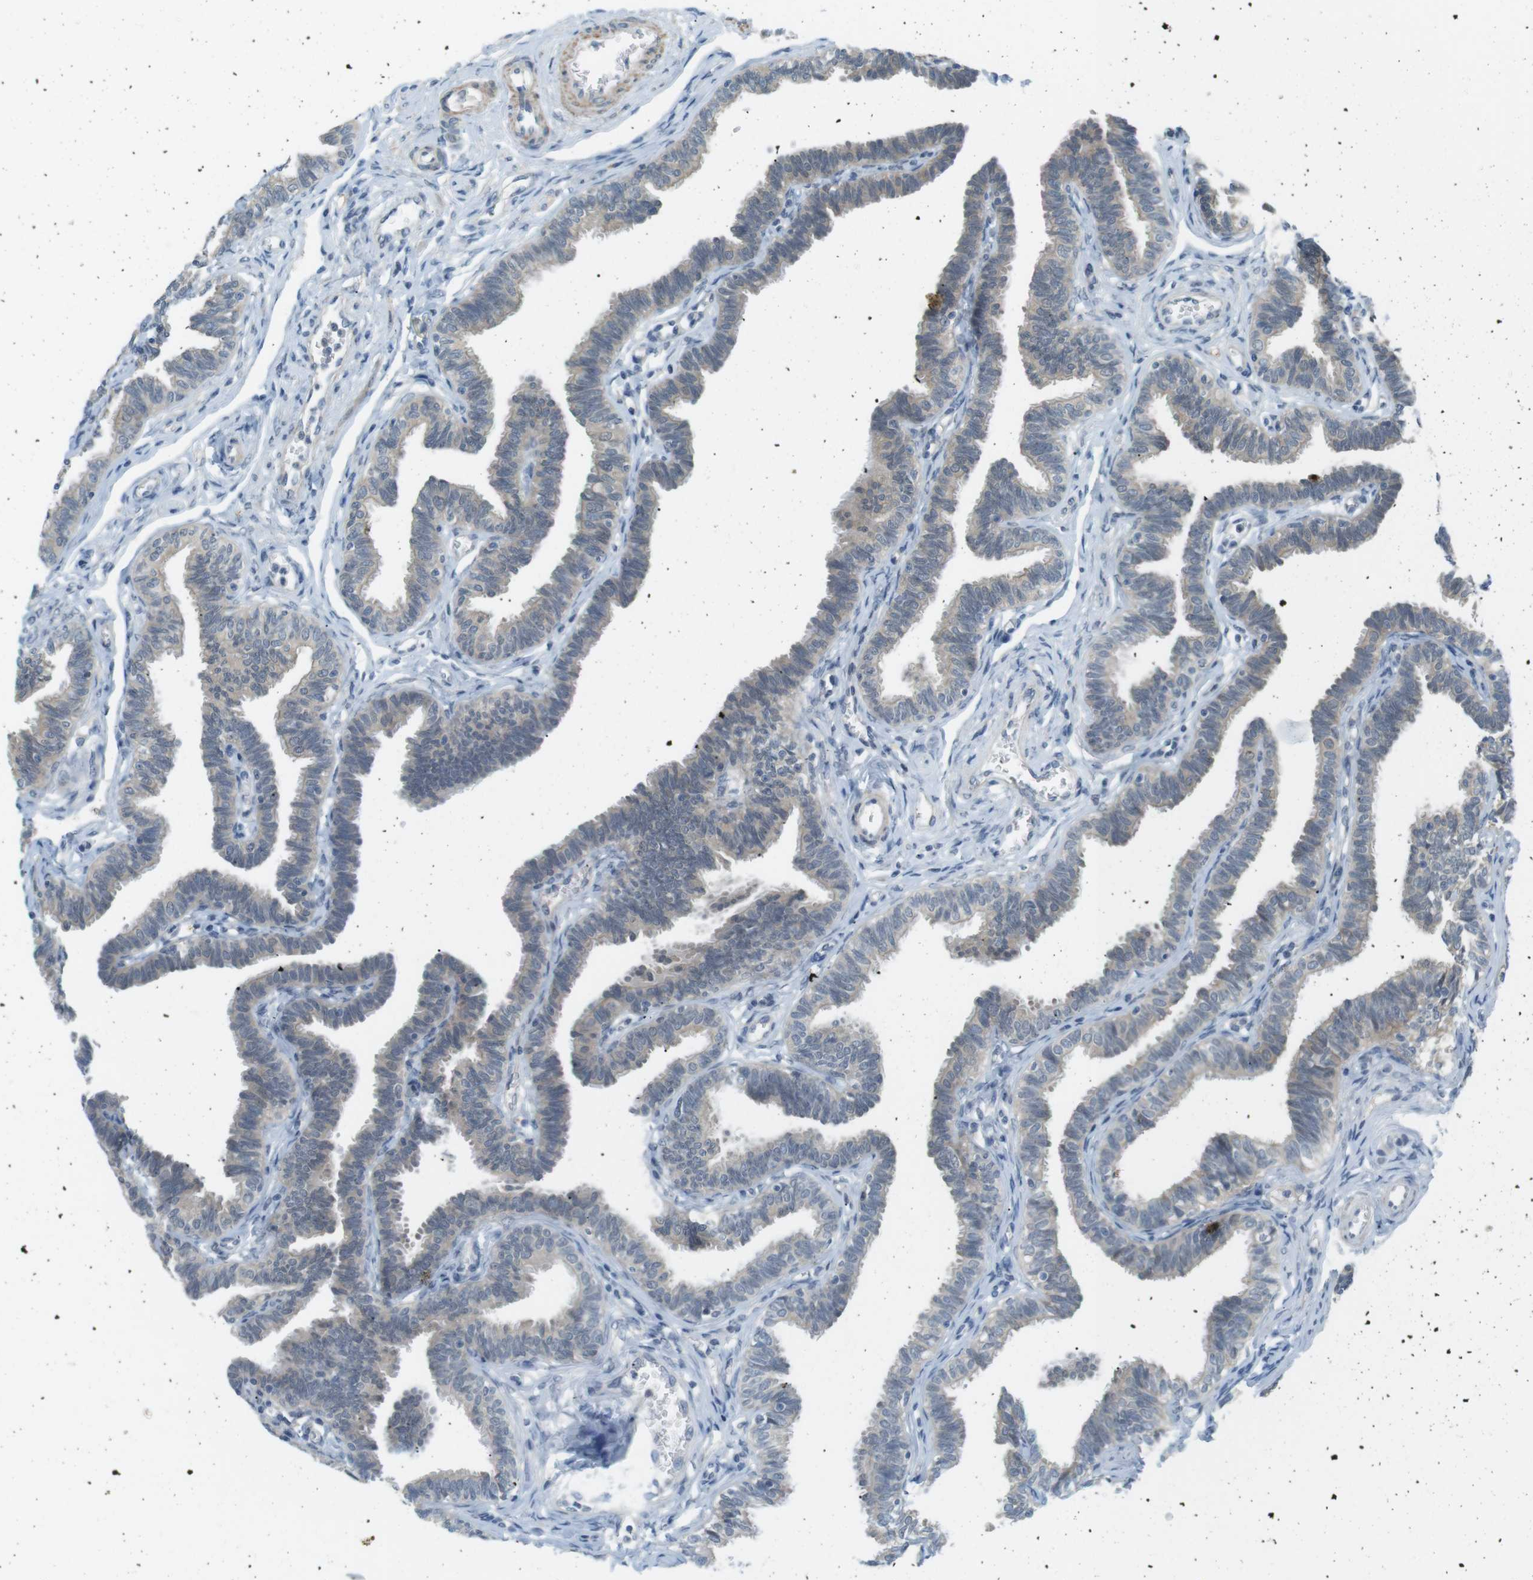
{"staining": {"intensity": "weak", "quantity": "<25%", "location": "cytoplasmic/membranous"}, "tissue": "fallopian tube", "cell_type": "Glandular cells", "image_type": "normal", "snomed": [{"axis": "morphology", "description": "Normal tissue, NOS"}, {"axis": "topography", "description": "Fallopian tube"}, {"axis": "topography", "description": "Ovary"}], "caption": "Glandular cells are negative for brown protein staining in benign fallopian tube. Nuclei are stained in blue.", "gene": "RTN3", "patient": {"sex": "female", "age": 23}}